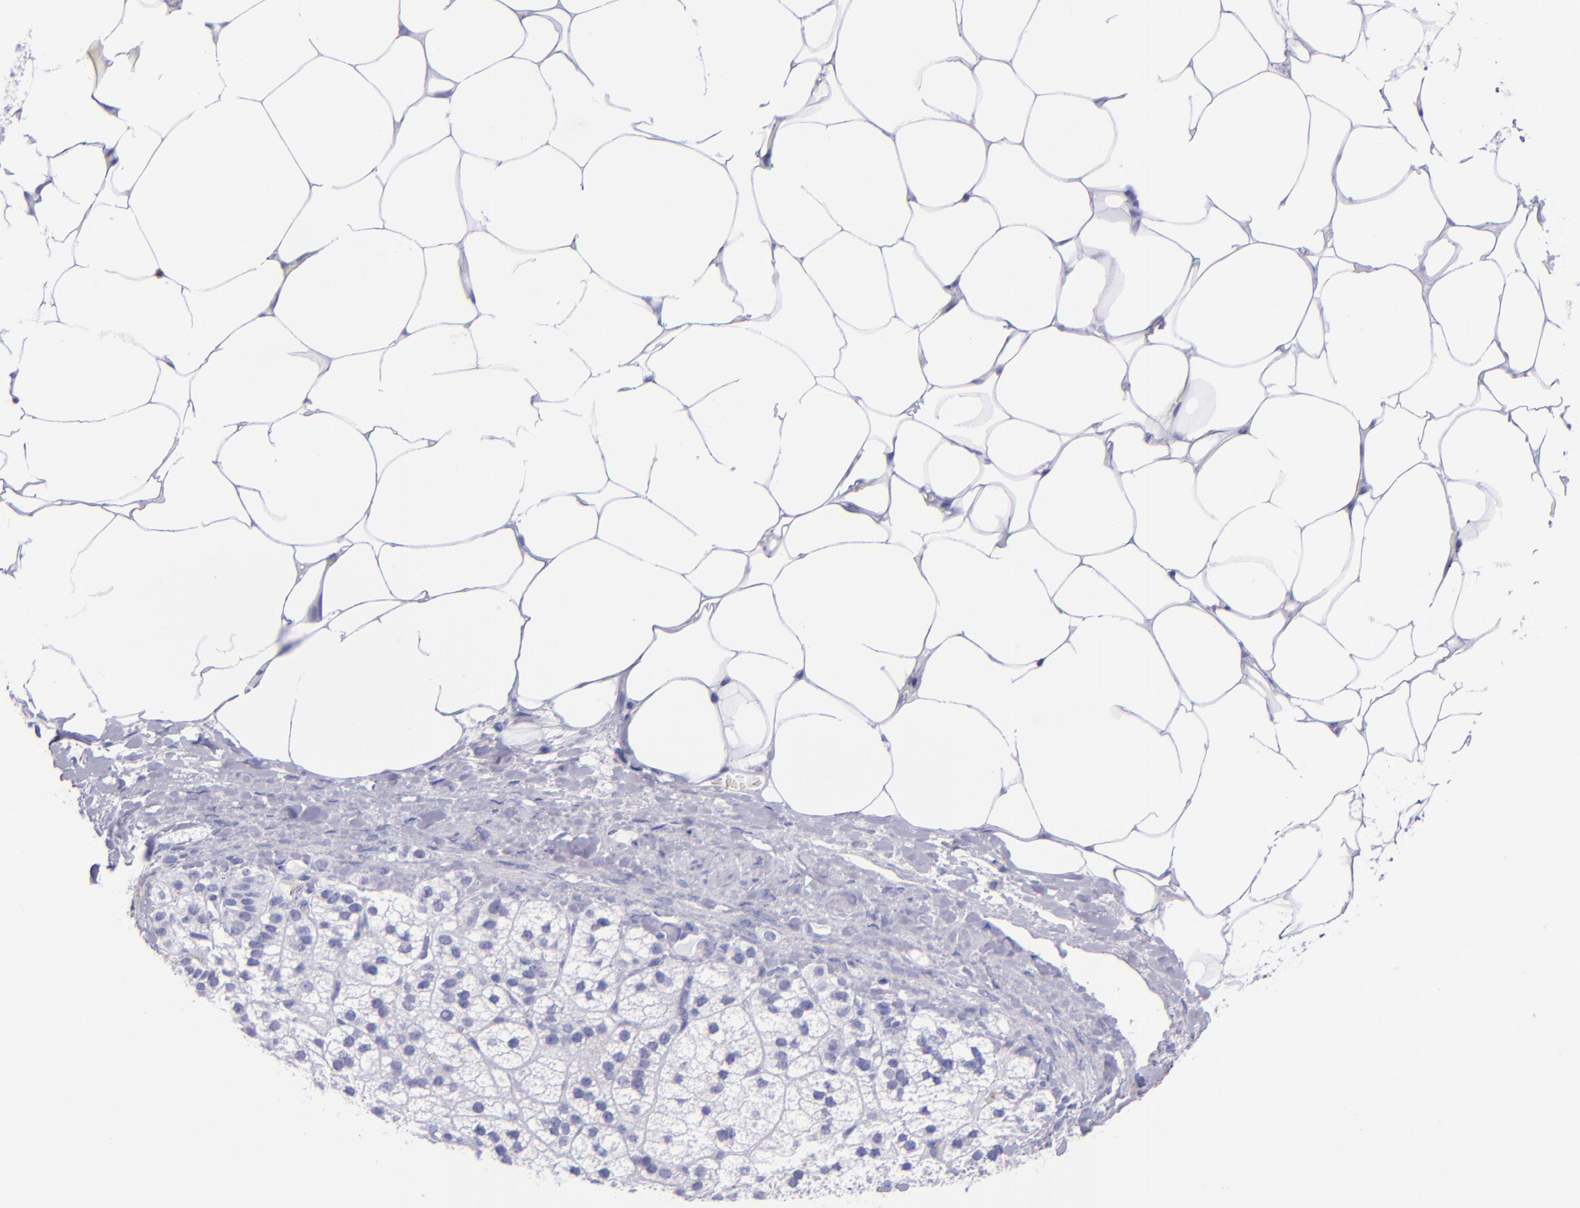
{"staining": {"intensity": "negative", "quantity": "none", "location": "none"}, "tissue": "adrenal gland", "cell_type": "Glandular cells", "image_type": "normal", "snomed": [{"axis": "morphology", "description": "Normal tissue, NOS"}, {"axis": "topography", "description": "Adrenal gland"}], "caption": "A high-resolution micrograph shows immunohistochemistry (IHC) staining of unremarkable adrenal gland, which shows no significant expression in glandular cells.", "gene": "CR1", "patient": {"sex": "male", "age": 35}}